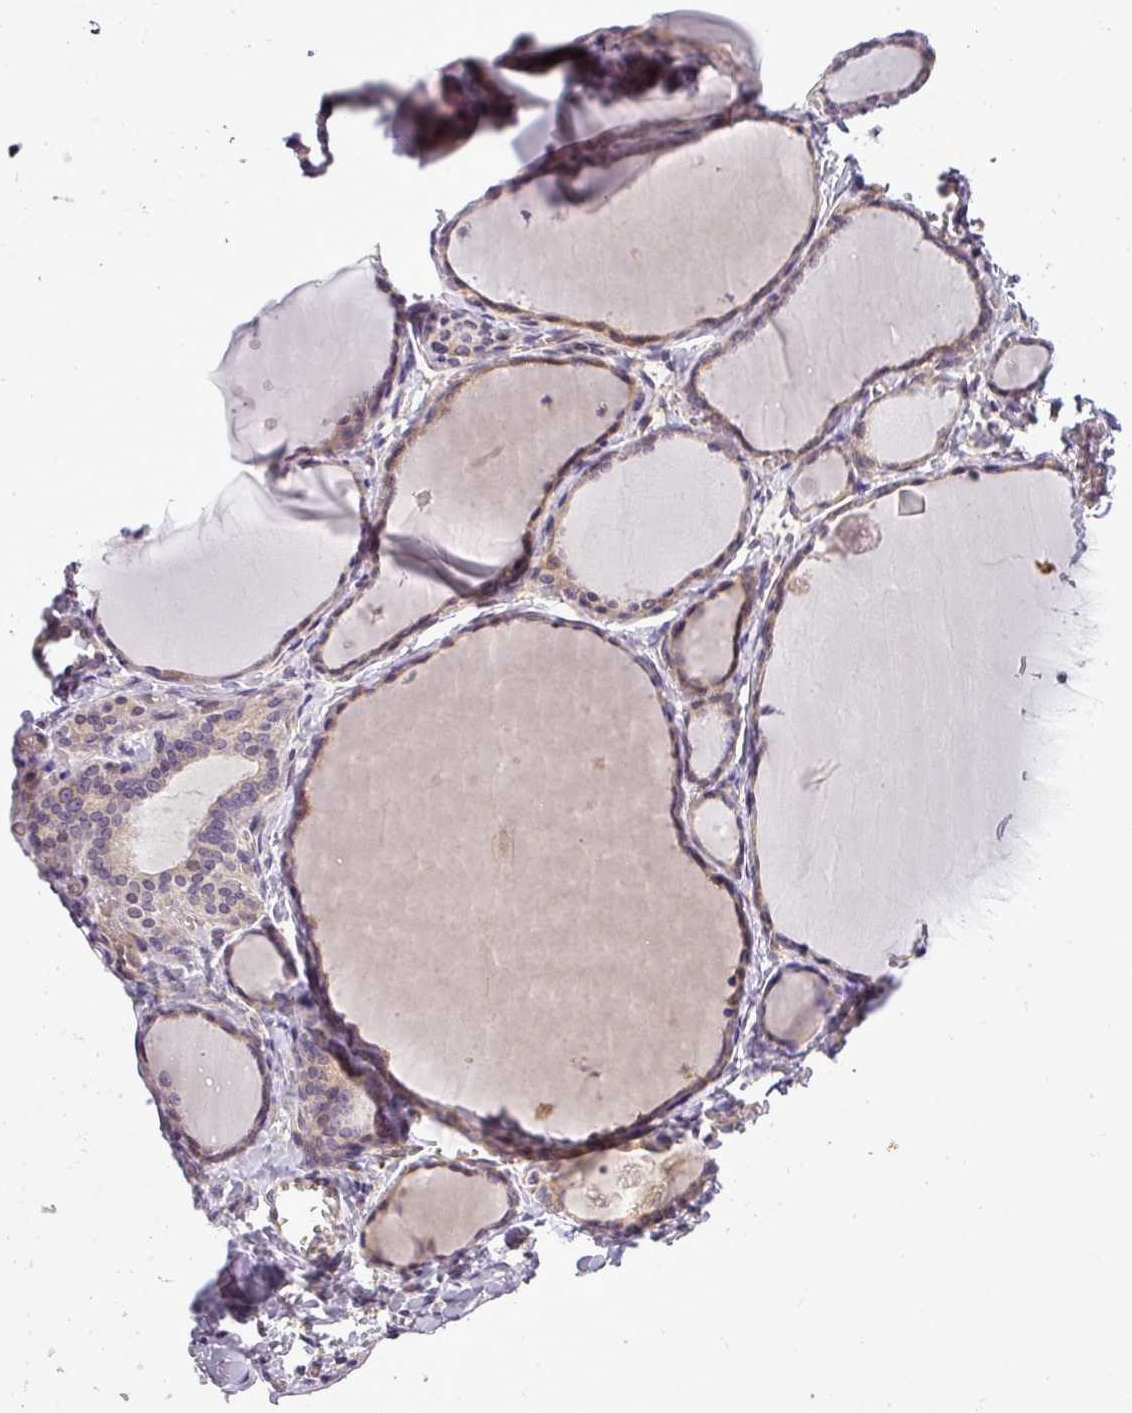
{"staining": {"intensity": "moderate", "quantity": "25%-75%", "location": "cytoplasmic/membranous"}, "tissue": "thyroid gland", "cell_type": "Glandular cells", "image_type": "normal", "snomed": [{"axis": "morphology", "description": "Normal tissue, NOS"}, {"axis": "topography", "description": "Thyroid gland"}], "caption": "Immunohistochemical staining of unremarkable human thyroid gland shows moderate cytoplasmic/membranous protein staining in about 25%-75% of glandular cells.", "gene": "ZDHHC1", "patient": {"sex": "female", "age": 42}}